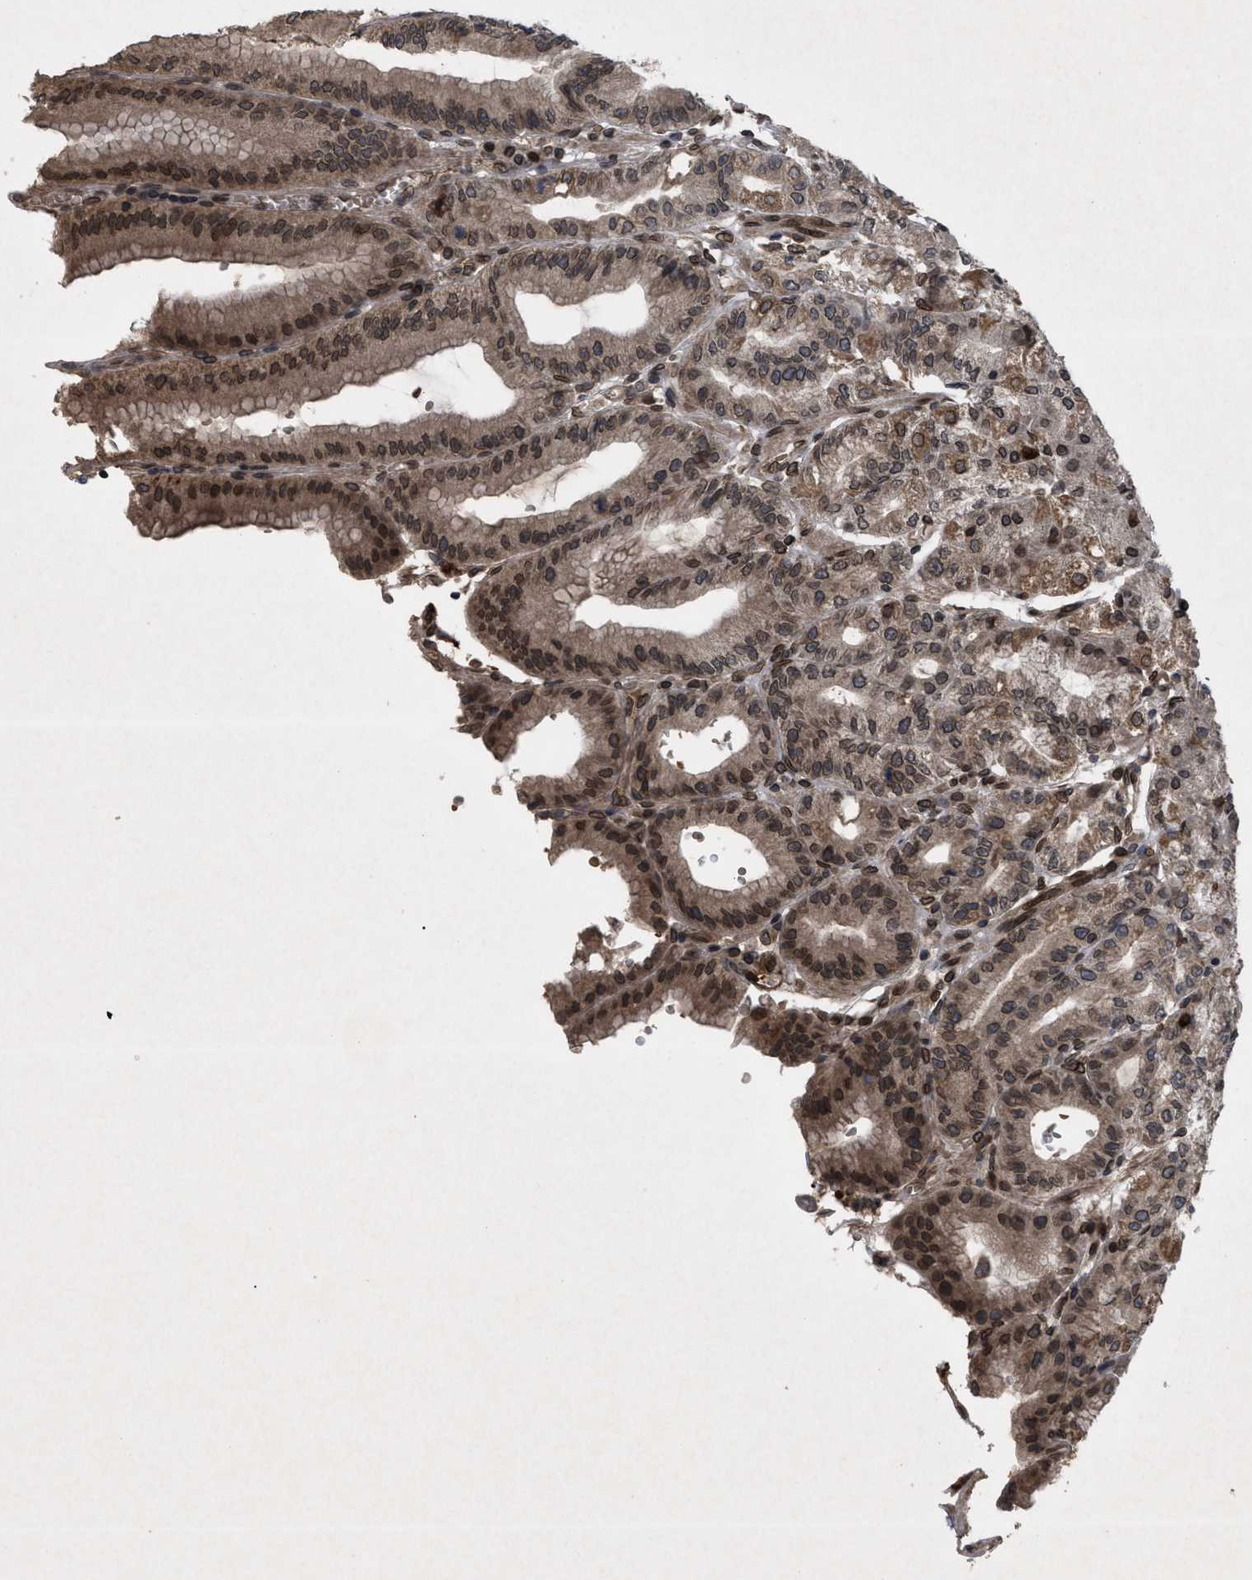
{"staining": {"intensity": "strong", "quantity": ">75%", "location": "cytoplasmic/membranous,nuclear"}, "tissue": "stomach", "cell_type": "Glandular cells", "image_type": "normal", "snomed": [{"axis": "morphology", "description": "Normal tissue, NOS"}, {"axis": "topography", "description": "Stomach, lower"}], "caption": "Glandular cells exhibit strong cytoplasmic/membranous,nuclear positivity in about >75% of cells in normal stomach. (Brightfield microscopy of DAB IHC at high magnification).", "gene": "CRY1", "patient": {"sex": "male", "age": 71}}